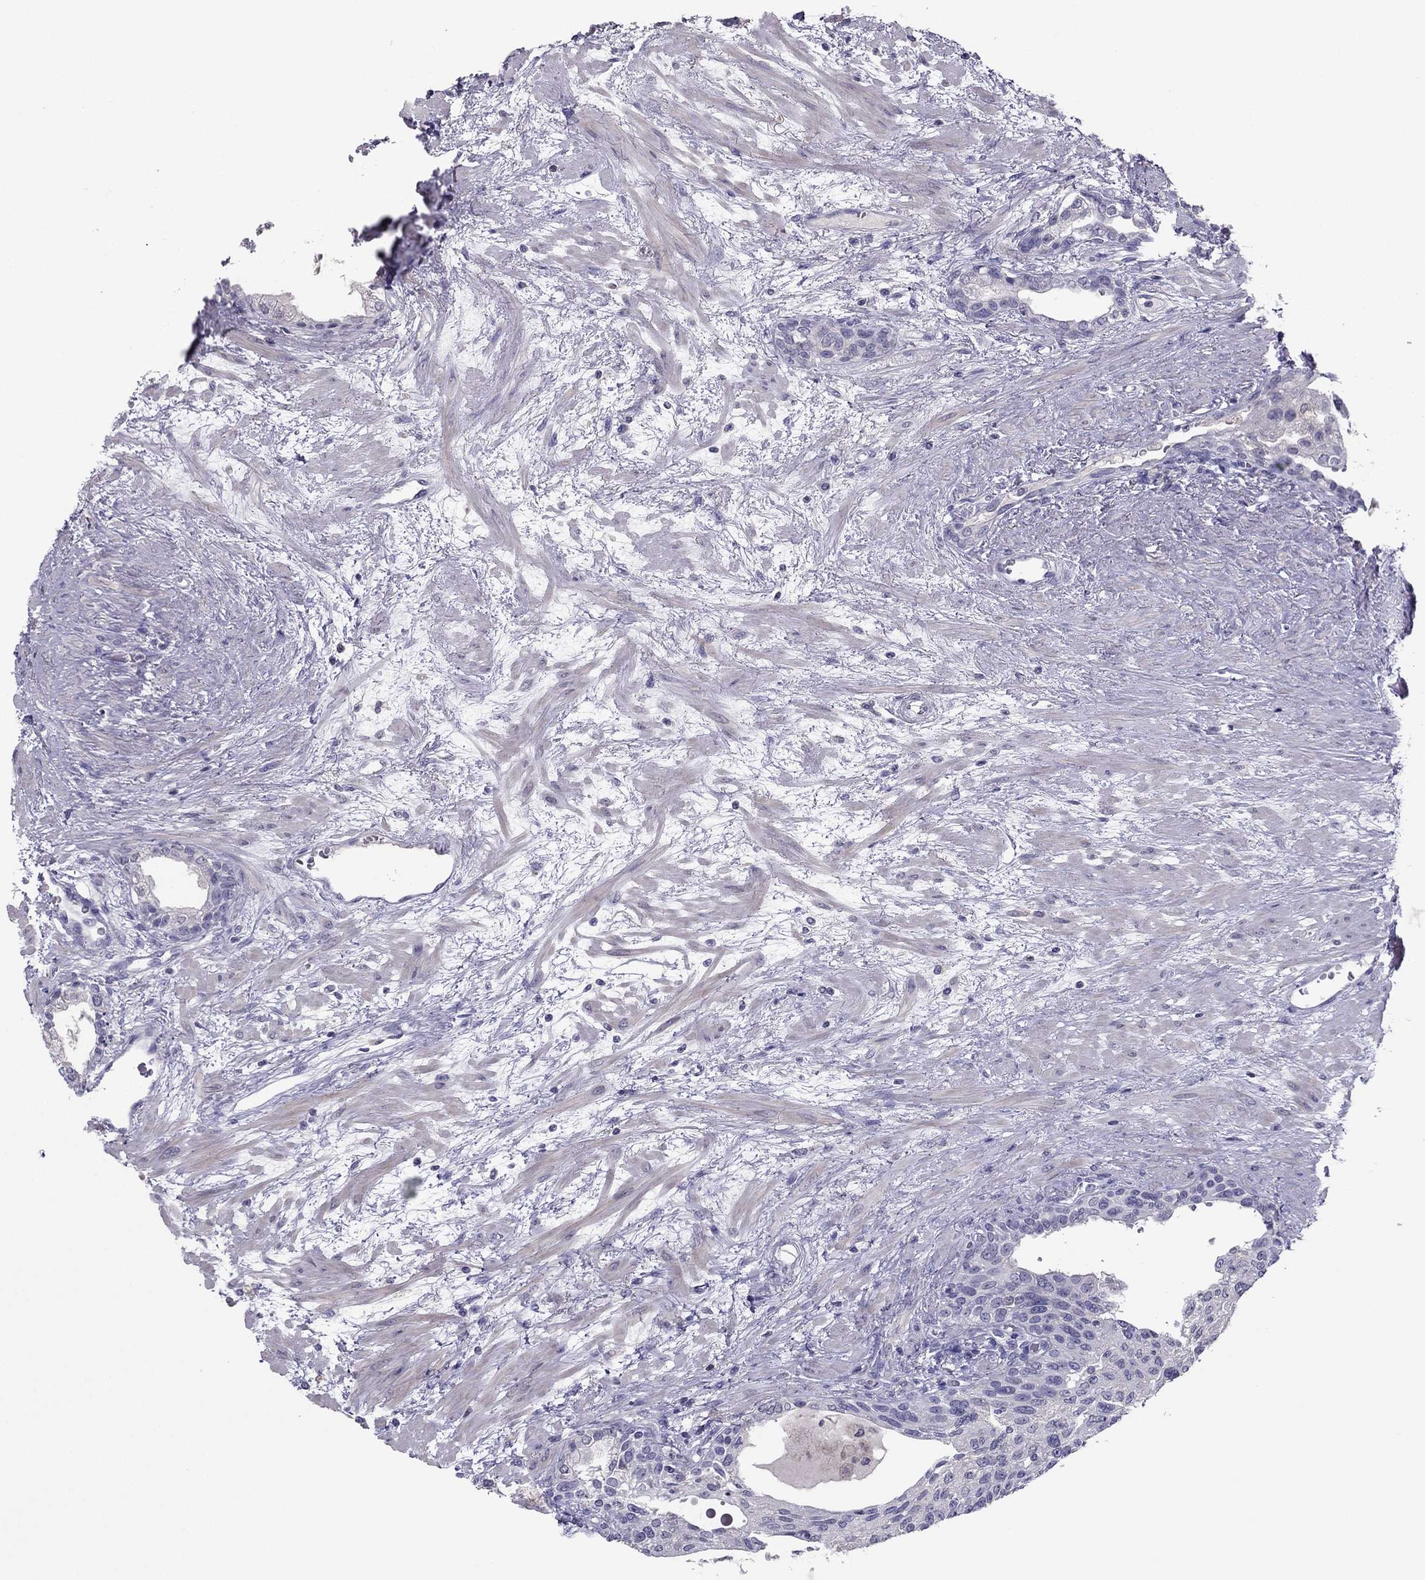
{"staining": {"intensity": "negative", "quantity": "none", "location": "none"}, "tissue": "prostate", "cell_type": "Glandular cells", "image_type": "normal", "snomed": [{"axis": "morphology", "description": "Normal tissue, NOS"}, {"axis": "topography", "description": "Prostate"}], "caption": "The immunohistochemistry (IHC) photomicrograph has no significant positivity in glandular cells of prostate. (DAB IHC, high magnification).", "gene": "RGS8", "patient": {"sex": "male", "age": 63}}